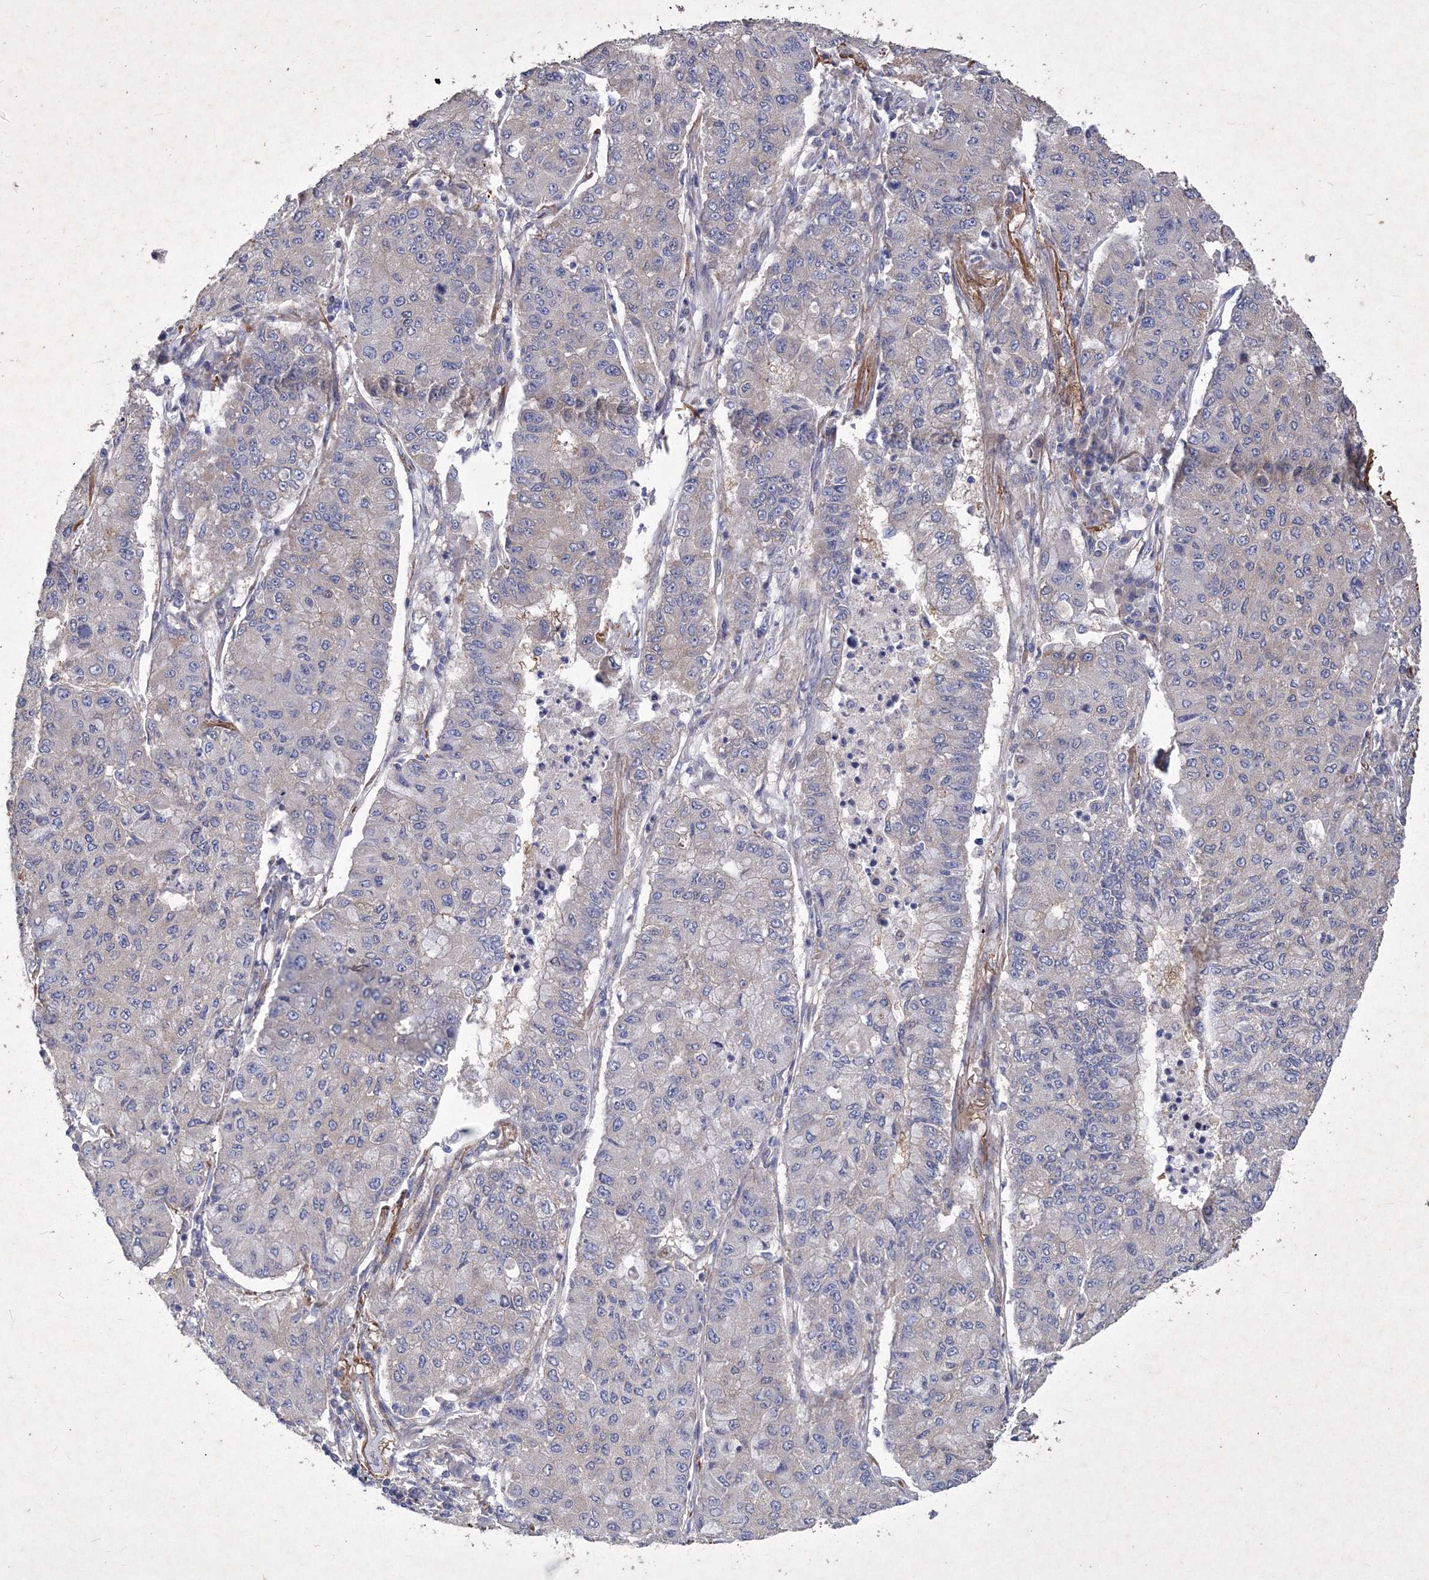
{"staining": {"intensity": "negative", "quantity": "none", "location": "none"}, "tissue": "lung cancer", "cell_type": "Tumor cells", "image_type": "cancer", "snomed": [{"axis": "morphology", "description": "Squamous cell carcinoma, NOS"}, {"axis": "topography", "description": "Lung"}], "caption": "Tumor cells show no significant protein staining in lung cancer (squamous cell carcinoma).", "gene": "SNX18", "patient": {"sex": "male", "age": 74}}